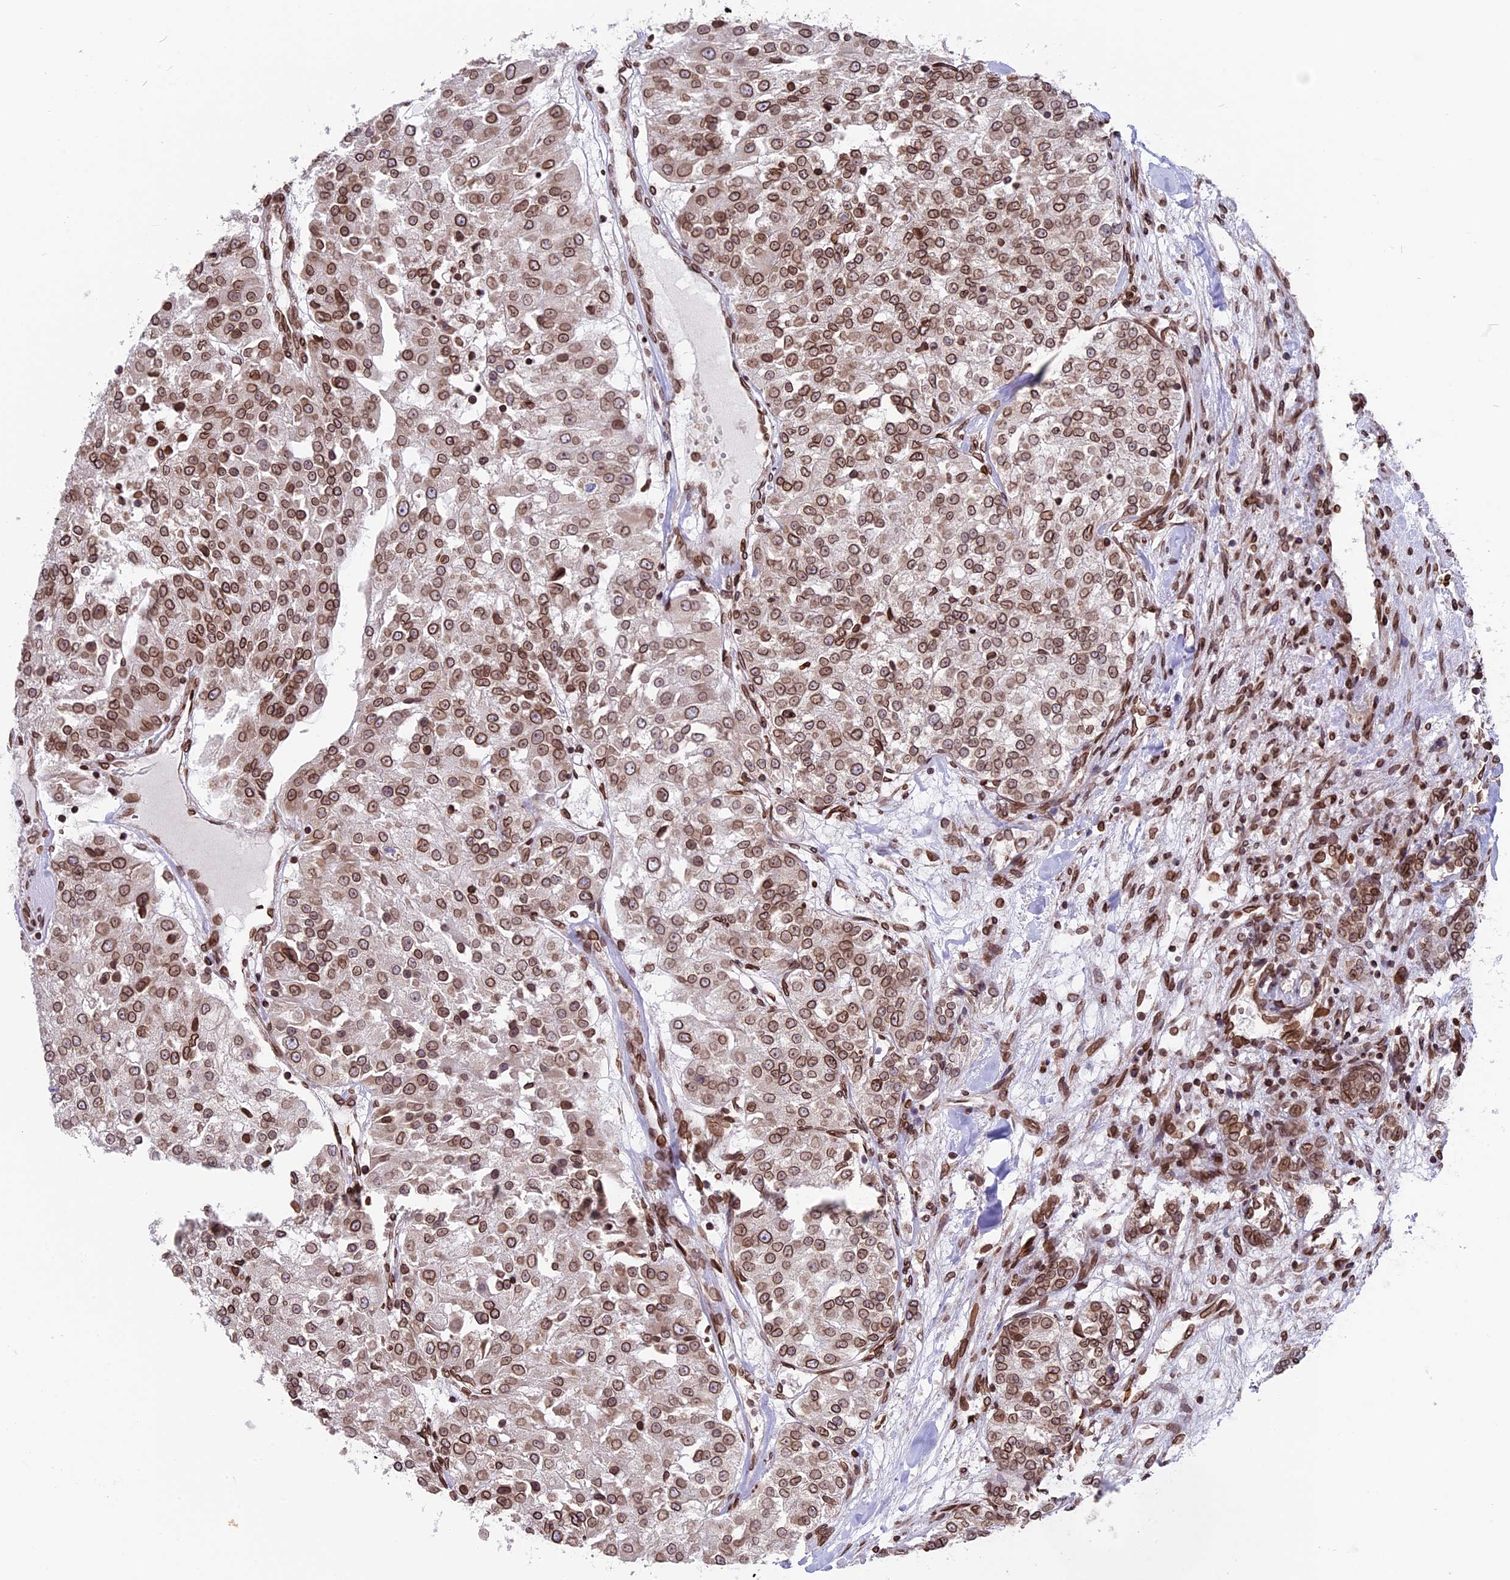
{"staining": {"intensity": "strong", "quantity": ">75%", "location": "cytoplasmic/membranous,nuclear"}, "tissue": "renal cancer", "cell_type": "Tumor cells", "image_type": "cancer", "snomed": [{"axis": "morphology", "description": "Adenocarcinoma, NOS"}, {"axis": "topography", "description": "Kidney"}], "caption": "Protein staining demonstrates strong cytoplasmic/membranous and nuclear positivity in about >75% of tumor cells in renal cancer. The protein is shown in brown color, while the nuclei are stained blue.", "gene": "PTCHD4", "patient": {"sex": "female", "age": 63}}